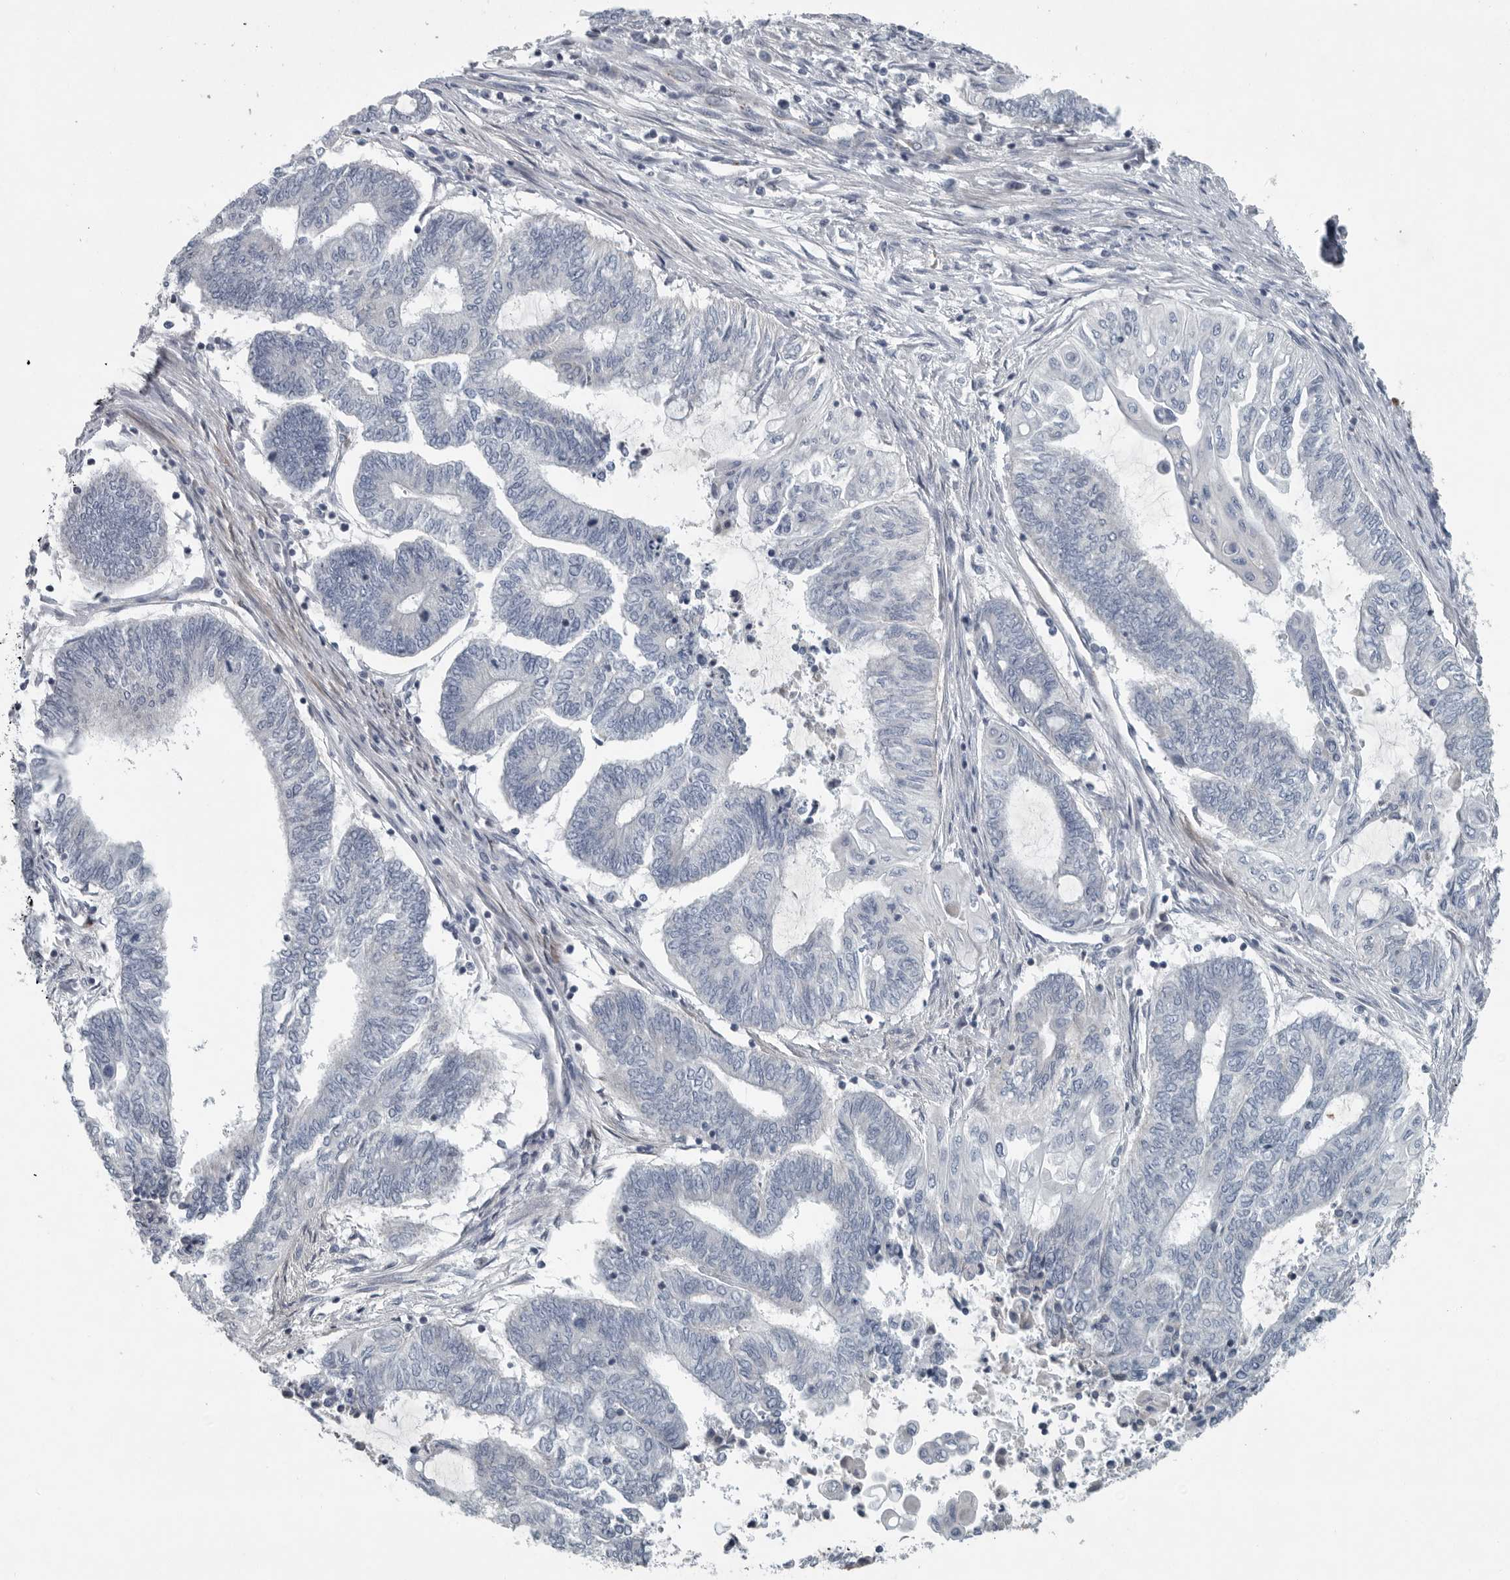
{"staining": {"intensity": "negative", "quantity": "none", "location": "none"}, "tissue": "endometrial cancer", "cell_type": "Tumor cells", "image_type": "cancer", "snomed": [{"axis": "morphology", "description": "Adenocarcinoma, NOS"}, {"axis": "topography", "description": "Uterus"}, {"axis": "topography", "description": "Endometrium"}], "caption": "Endometrial cancer was stained to show a protein in brown. There is no significant staining in tumor cells.", "gene": "MPP3", "patient": {"sex": "female", "age": 70}}